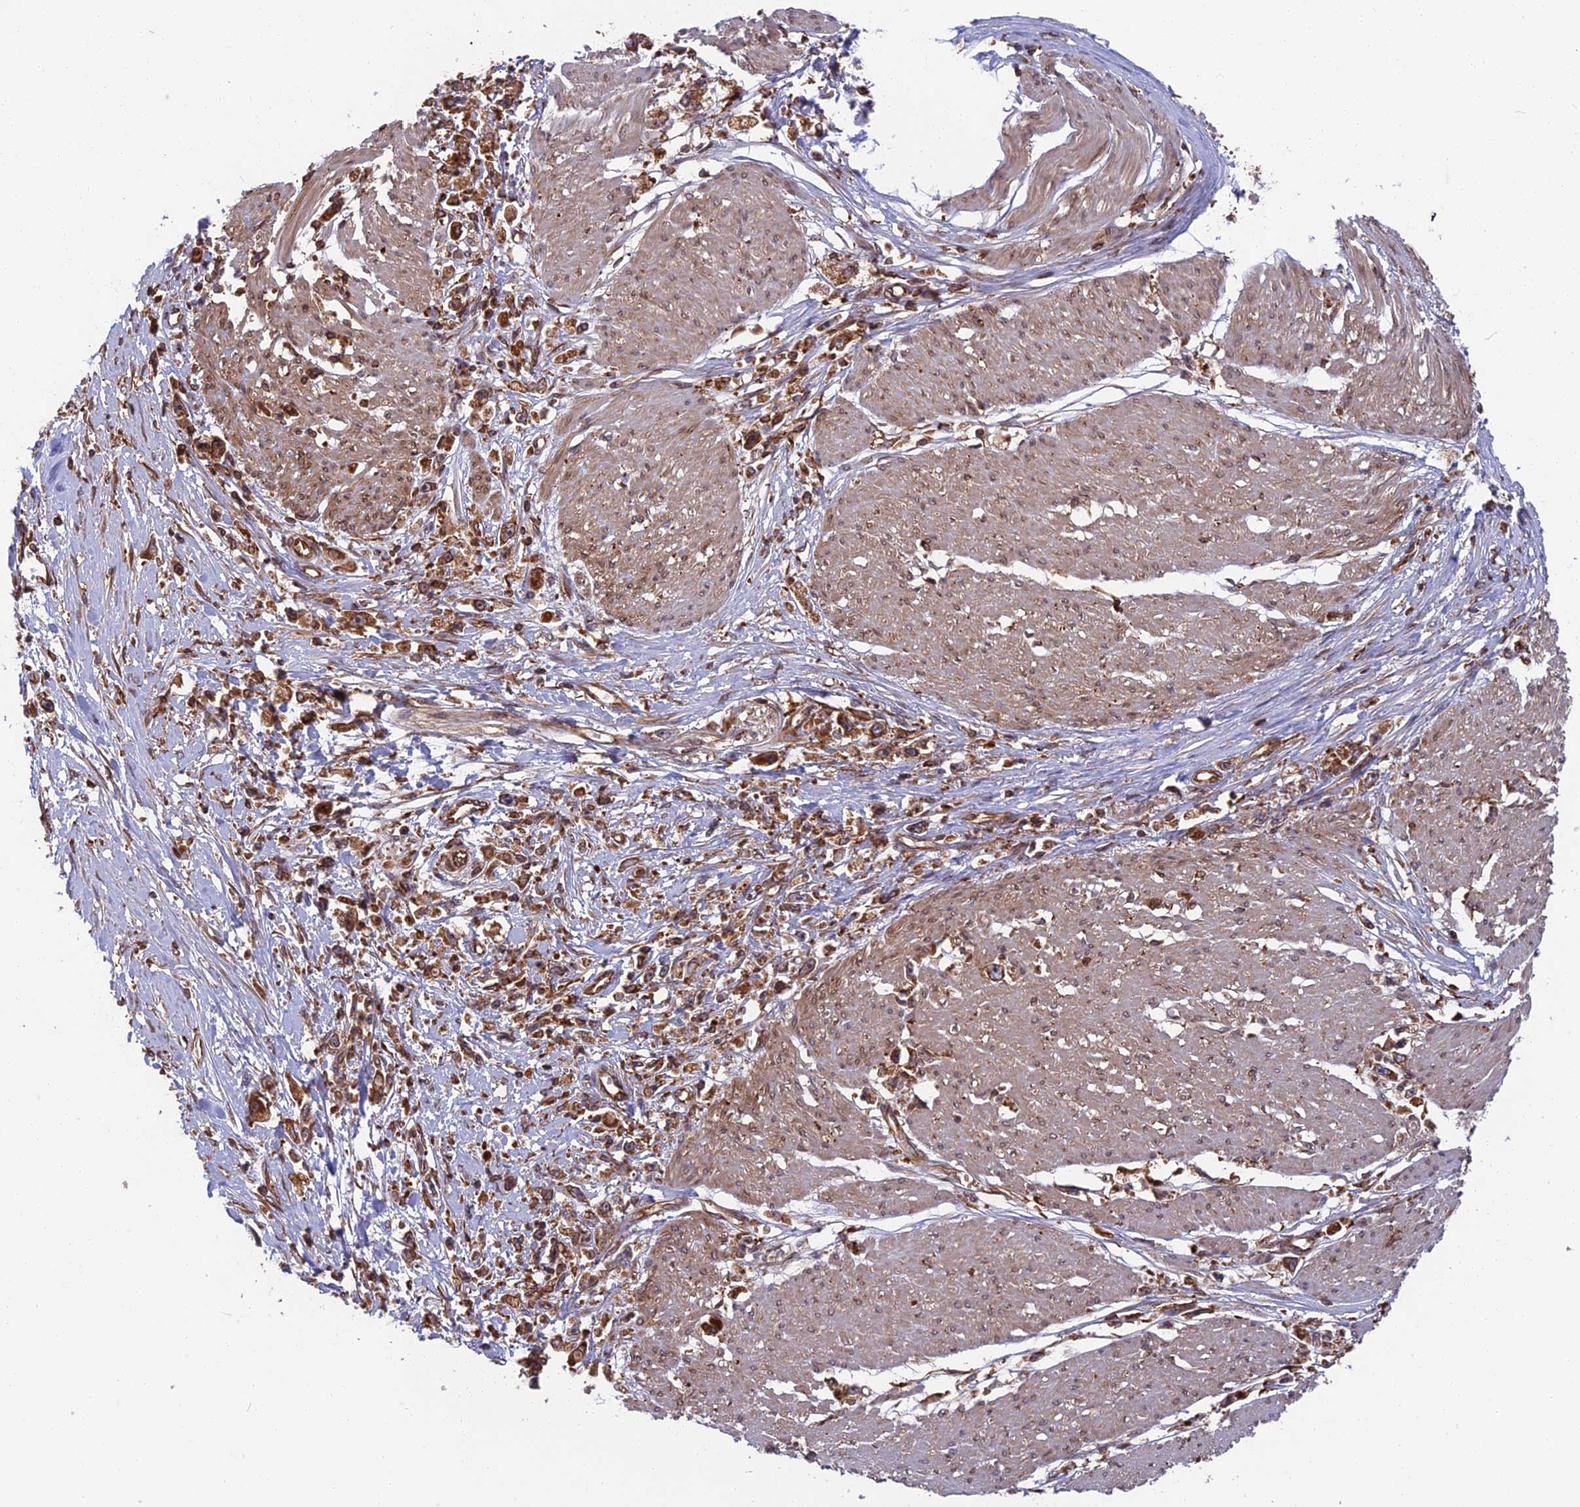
{"staining": {"intensity": "moderate", "quantity": ">75%", "location": "cytoplasmic/membranous"}, "tissue": "stomach cancer", "cell_type": "Tumor cells", "image_type": "cancer", "snomed": [{"axis": "morphology", "description": "Adenocarcinoma, NOS"}, {"axis": "topography", "description": "Stomach"}], "caption": "Human stomach adenocarcinoma stained for a protein (brown) exhibits moderate cytoplasmic/membranous positive staining in about >75% of tumor cells.", "gene": "WDR1", "patient": {"sex": "female", "age": 59}}